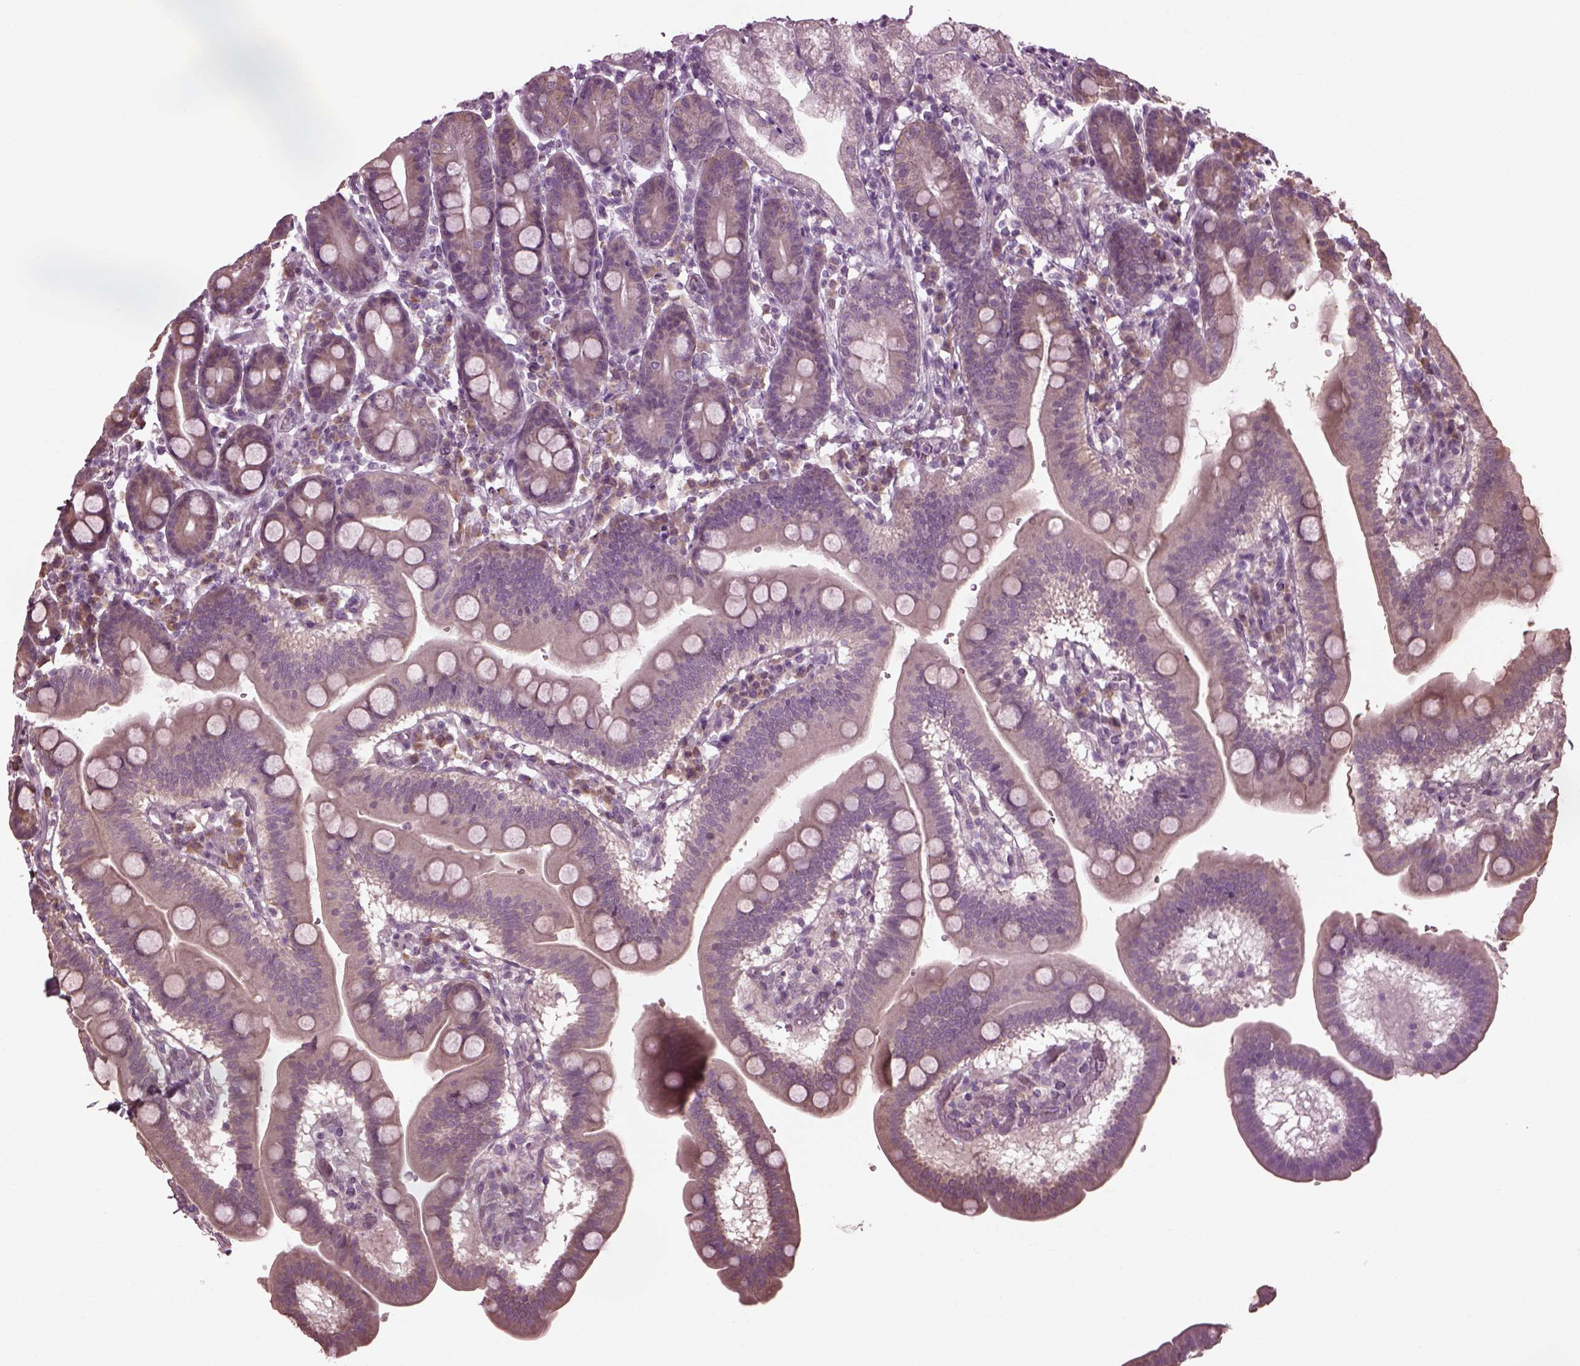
{"staining": {"intensity": "negative", "quantity": "none", "location": "none"}, "tissue": "duodenum", "cell_type": "Glandular cells", "image_type": "normal", "snomed": [{"axis": "morphology", "description": "Normal tissue, NOS"}, {"axis": "topography", "description": "Pancreas"}, {"axis": "topography", "description": "Duodenum"}], "caption": "Immunohistochemistry micrograph of normal duodenum stained for a protein (brown), which demonstrates no positivity in glandular cells. (DAB immunohistochemistry with hematoxylin counter stain).", "gene": "CABP5", "patient": {"sex": "male", "age": 59}}